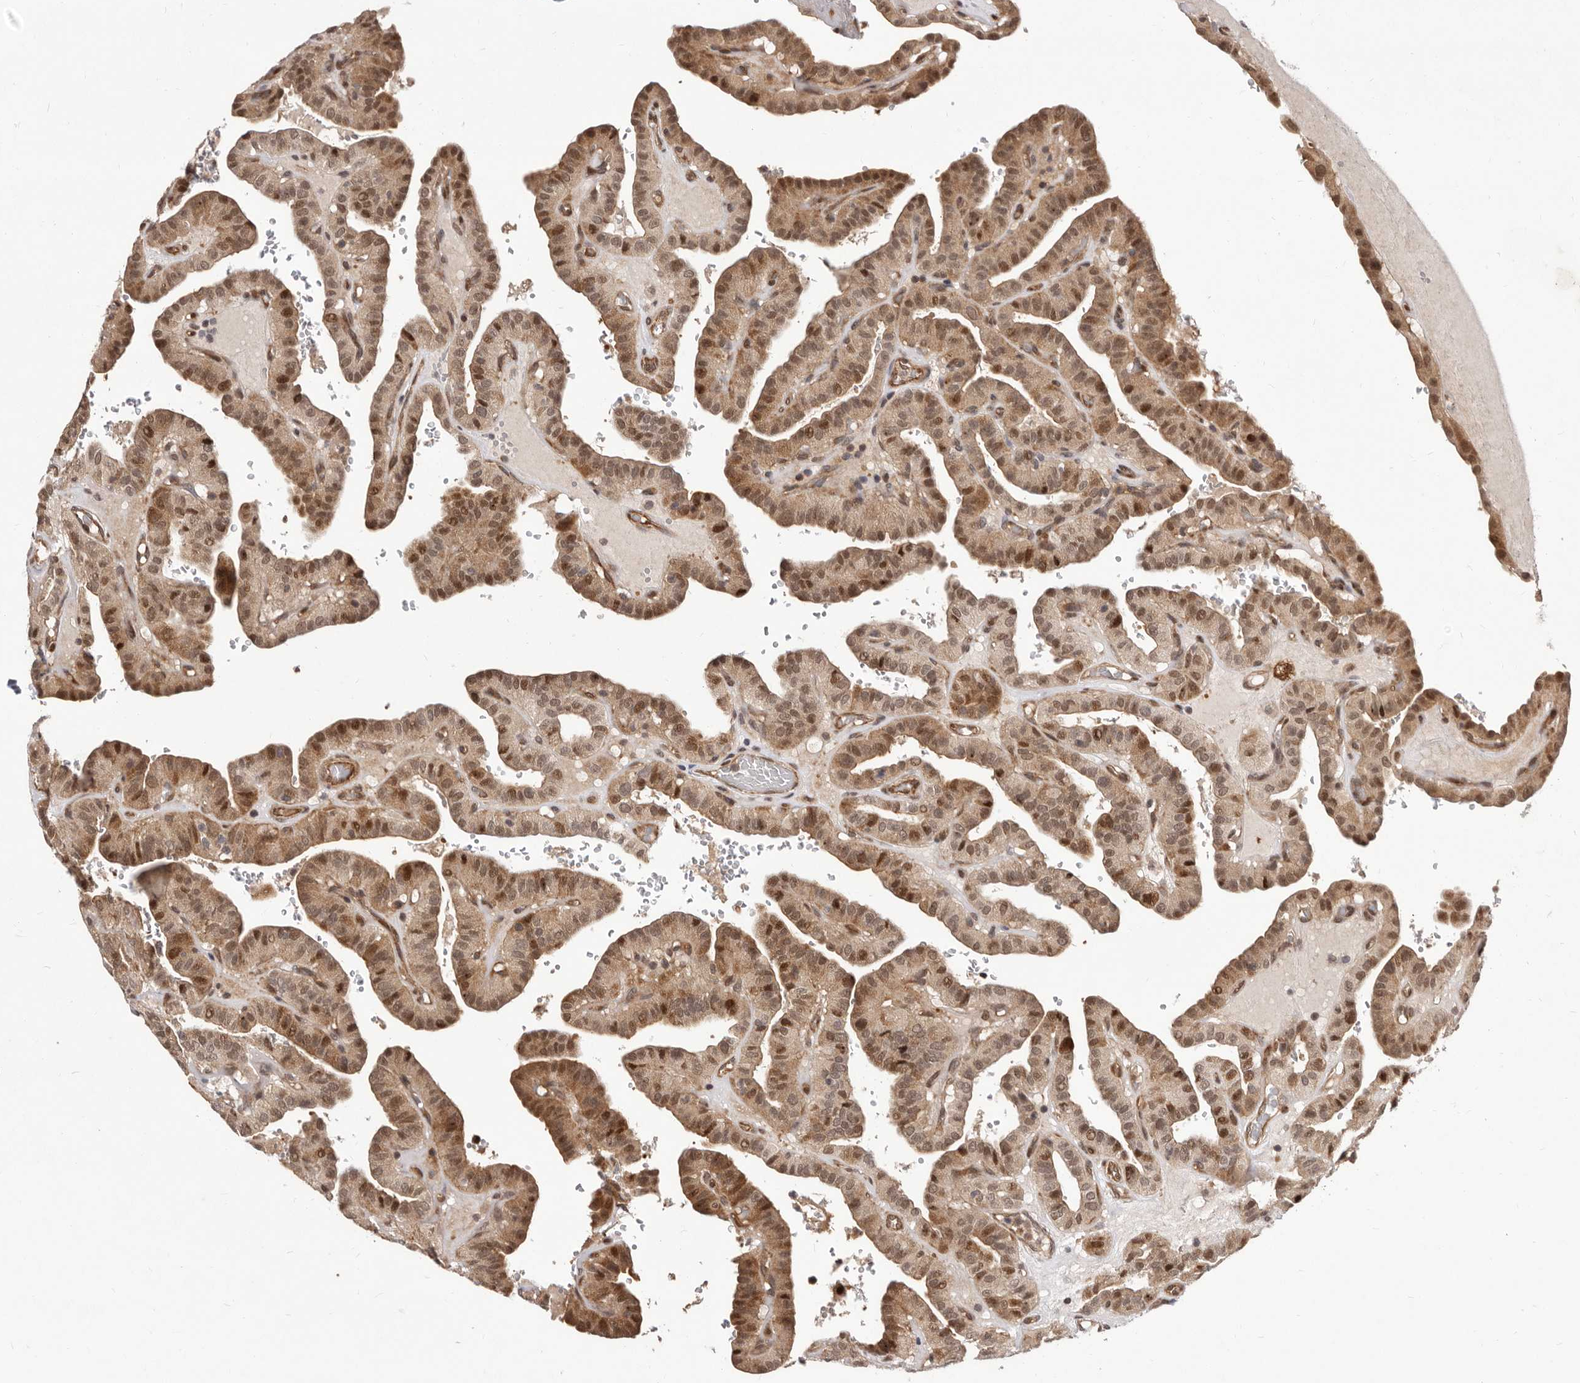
{"staining": {"intensity": "moderate", "quantity": ">75%", "location": "cytoplasmic/membranous,nuclear"}, "tissue": "thyroid cancer", "cell_type": "Tumor cells", "image_type": "cancer", "snomed": [{"axis": "morphology", "description": "Papillary adenocarcinoma, NOS"}, {"axis": "topography", "description": "Thyroid gland"}], "caption": "Immunohistochemical staining of human thyroid cancer (papillary adenocarcinoma) reveals medium levels of moderate cytoplasmic/membranous and nuclear staining in approximately >75% of tumor cells.", "gene": "GLRX3", "patient": {"sex": "male", "age": 77}}